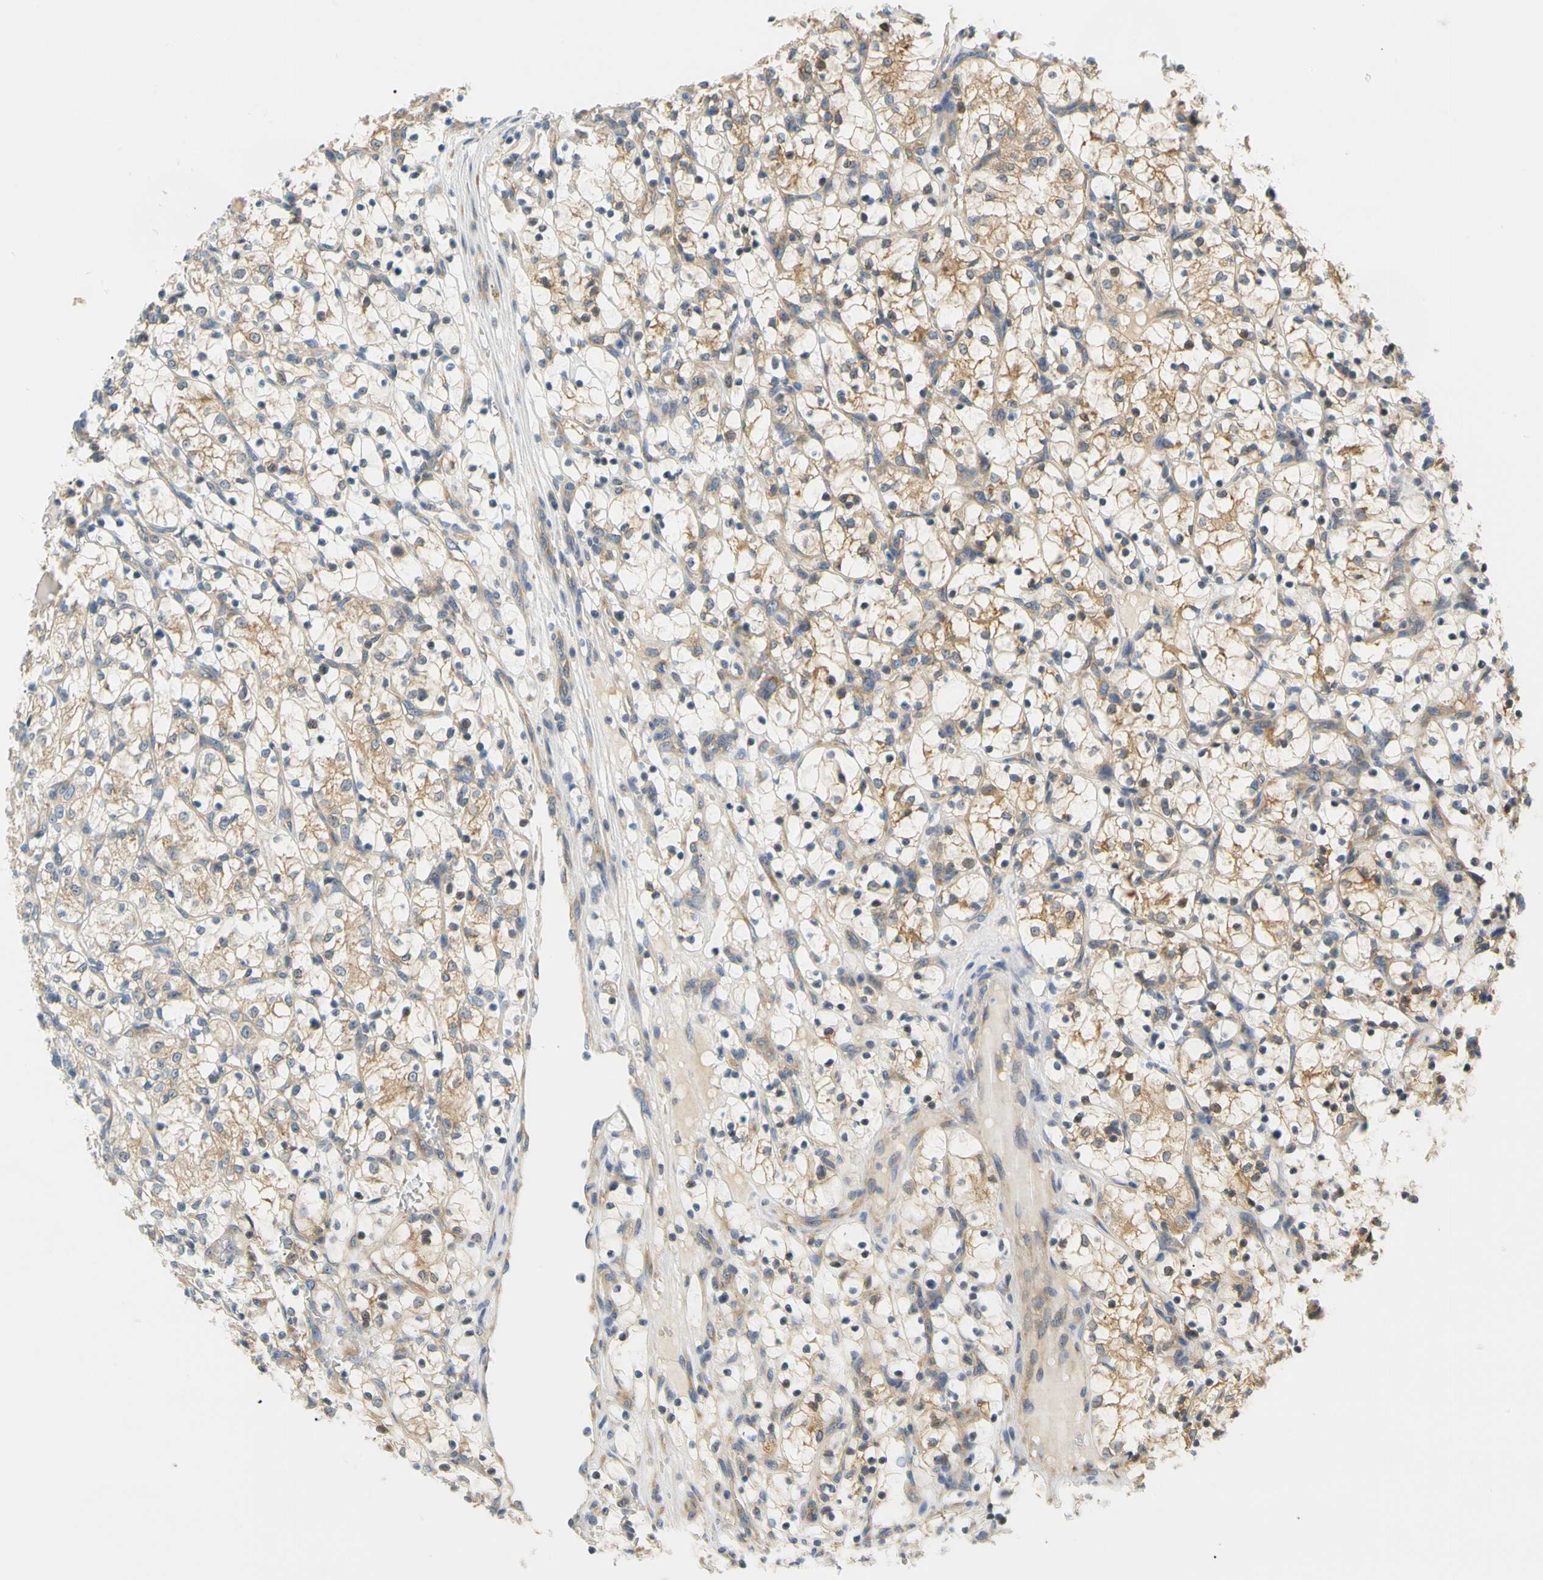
{"staining": {"intensity": "moderate", "quantity": "25%-75%", "location": "cytoplasmic/membranous"}, "tissue": "renal cancer", "cell_type": "Tumor cells", "image_type": "cancer", "snomed": [{"axis": "morphology", "description": "Adenocarcinoma, NOS"}, {"axis": "topography", "description": "Kidney"}], "caption": "Brown immunohistochemical staining in adenocarcinoma (renal) shows moderate cytoplasmic/membranous expression in about 25%-75% of tumor cells.", "gene": "LRRC47", "patient": {"sex": "female", "age": 69}}